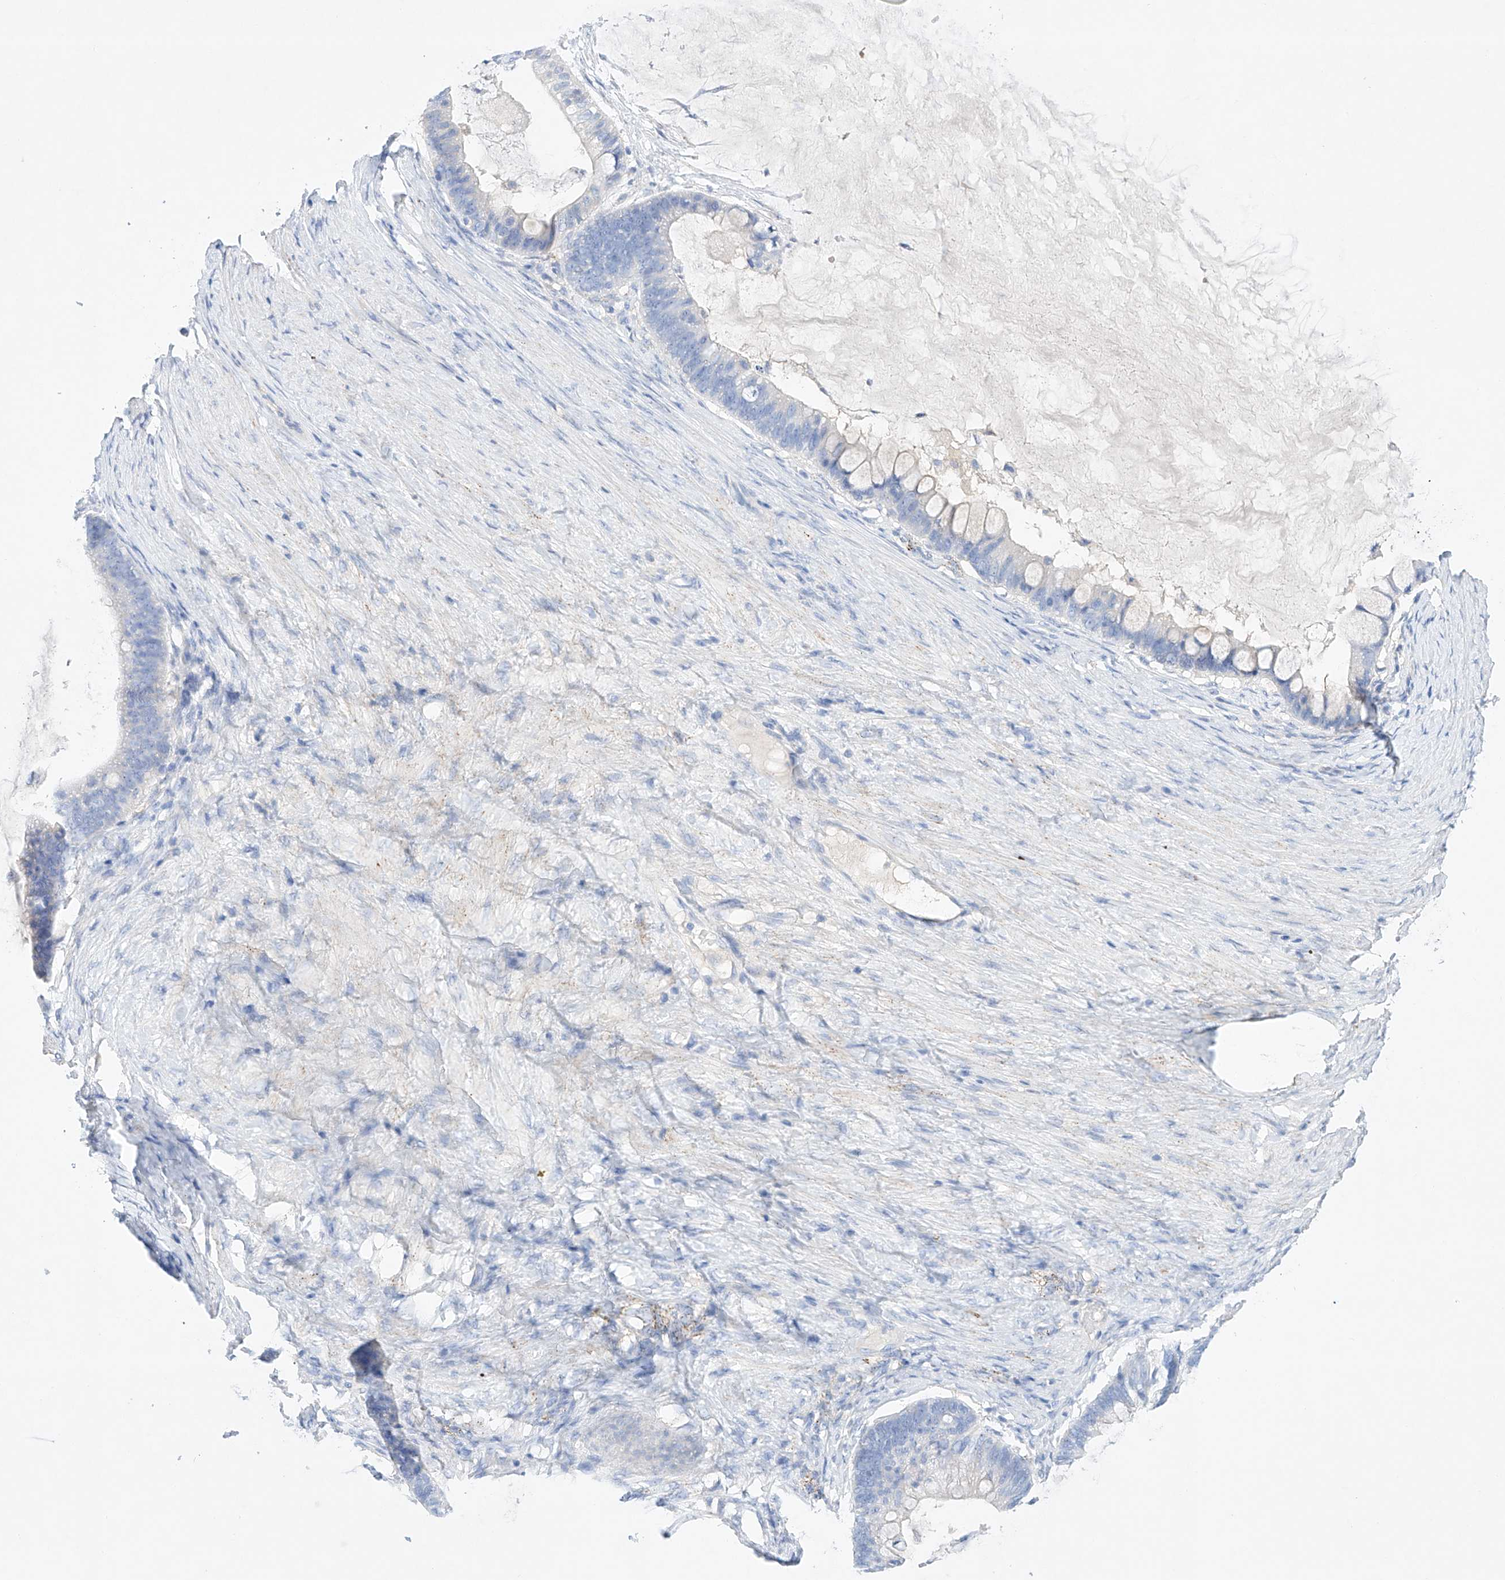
{"staining": {"intensity": "negative", "quantity": "none", "location": "none"}, "tissue": "ovarian cancer", "cell_type": "Tumor cells", "image_type": "cancer", "snomed": [{"axis": "morphology", "description": "Cystadenocarcinoma, mucinous, NOS"}, {"axis": "topography", "description": "Ovary"}], "caption": "Protein analysis of mucinous cystadenocarcinoma (ovarian) exhibits no significant positivity in tumor cells. (DAB immunohistochemistry with hematoxylin counter stain).", "gene": "LURAP1", "patient": {"sex": "female", "age": 61}}